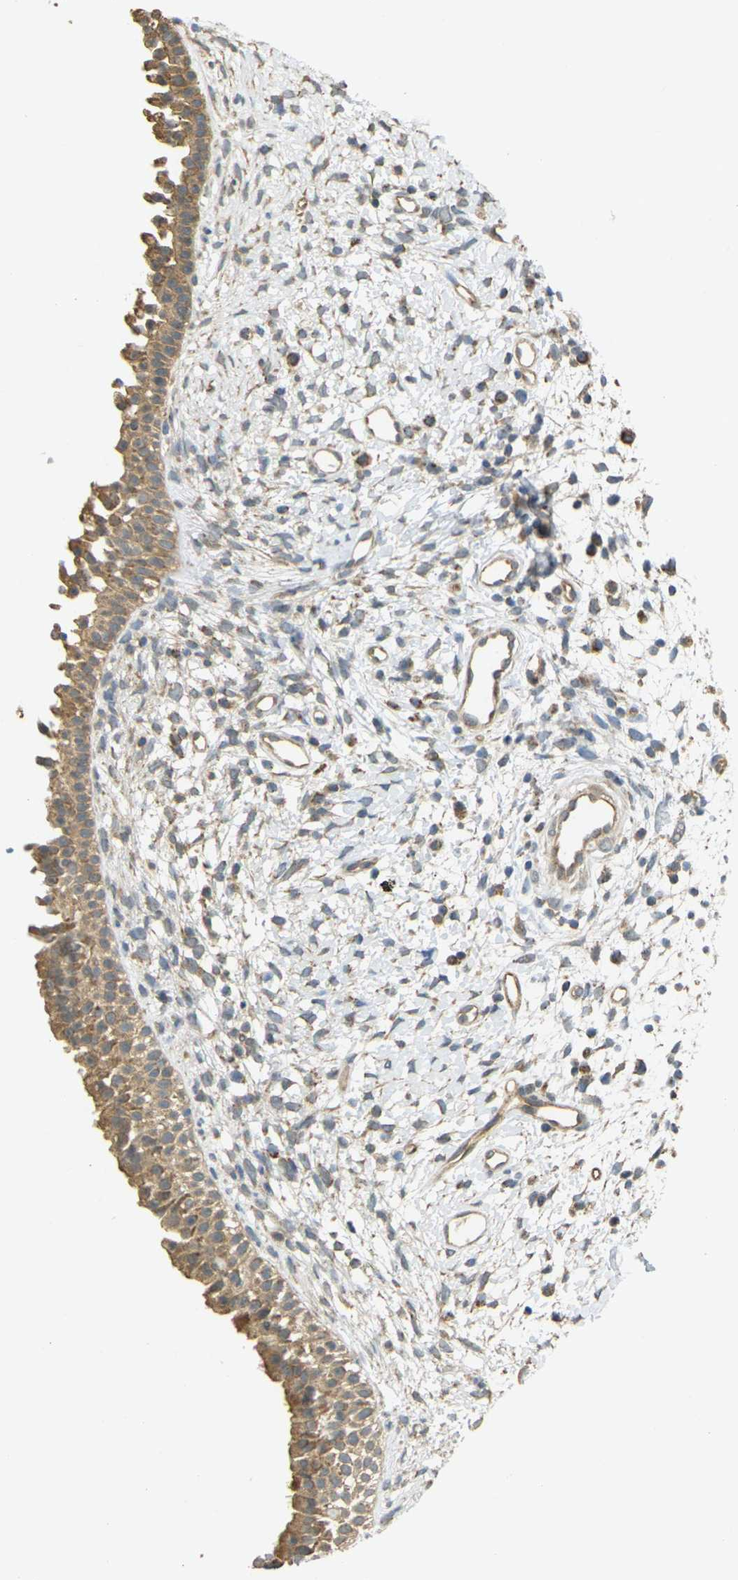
{"staining": {"intensity": "moderate", "quantity": ">75%", "location": "cytoplasmic/membranous"}, "tissue": "nasopharynx", "cell_type": "Respiratory epithelial cells", "image_type": "normal", "snomed": [{"axis": "morphology", "description": "Normal tissue, NOS"}, {"axis": "topography", "description": "Nasopharynx"}], "caption": "This is an image of immunohistochemistry staining of unremarkable nasopharynx, which shows moderate staining in the cytoplasmic/membranous of respiratory epithelial cells.", "gene": "KSR1", "patient": {"sex": "male", "age": 22}}